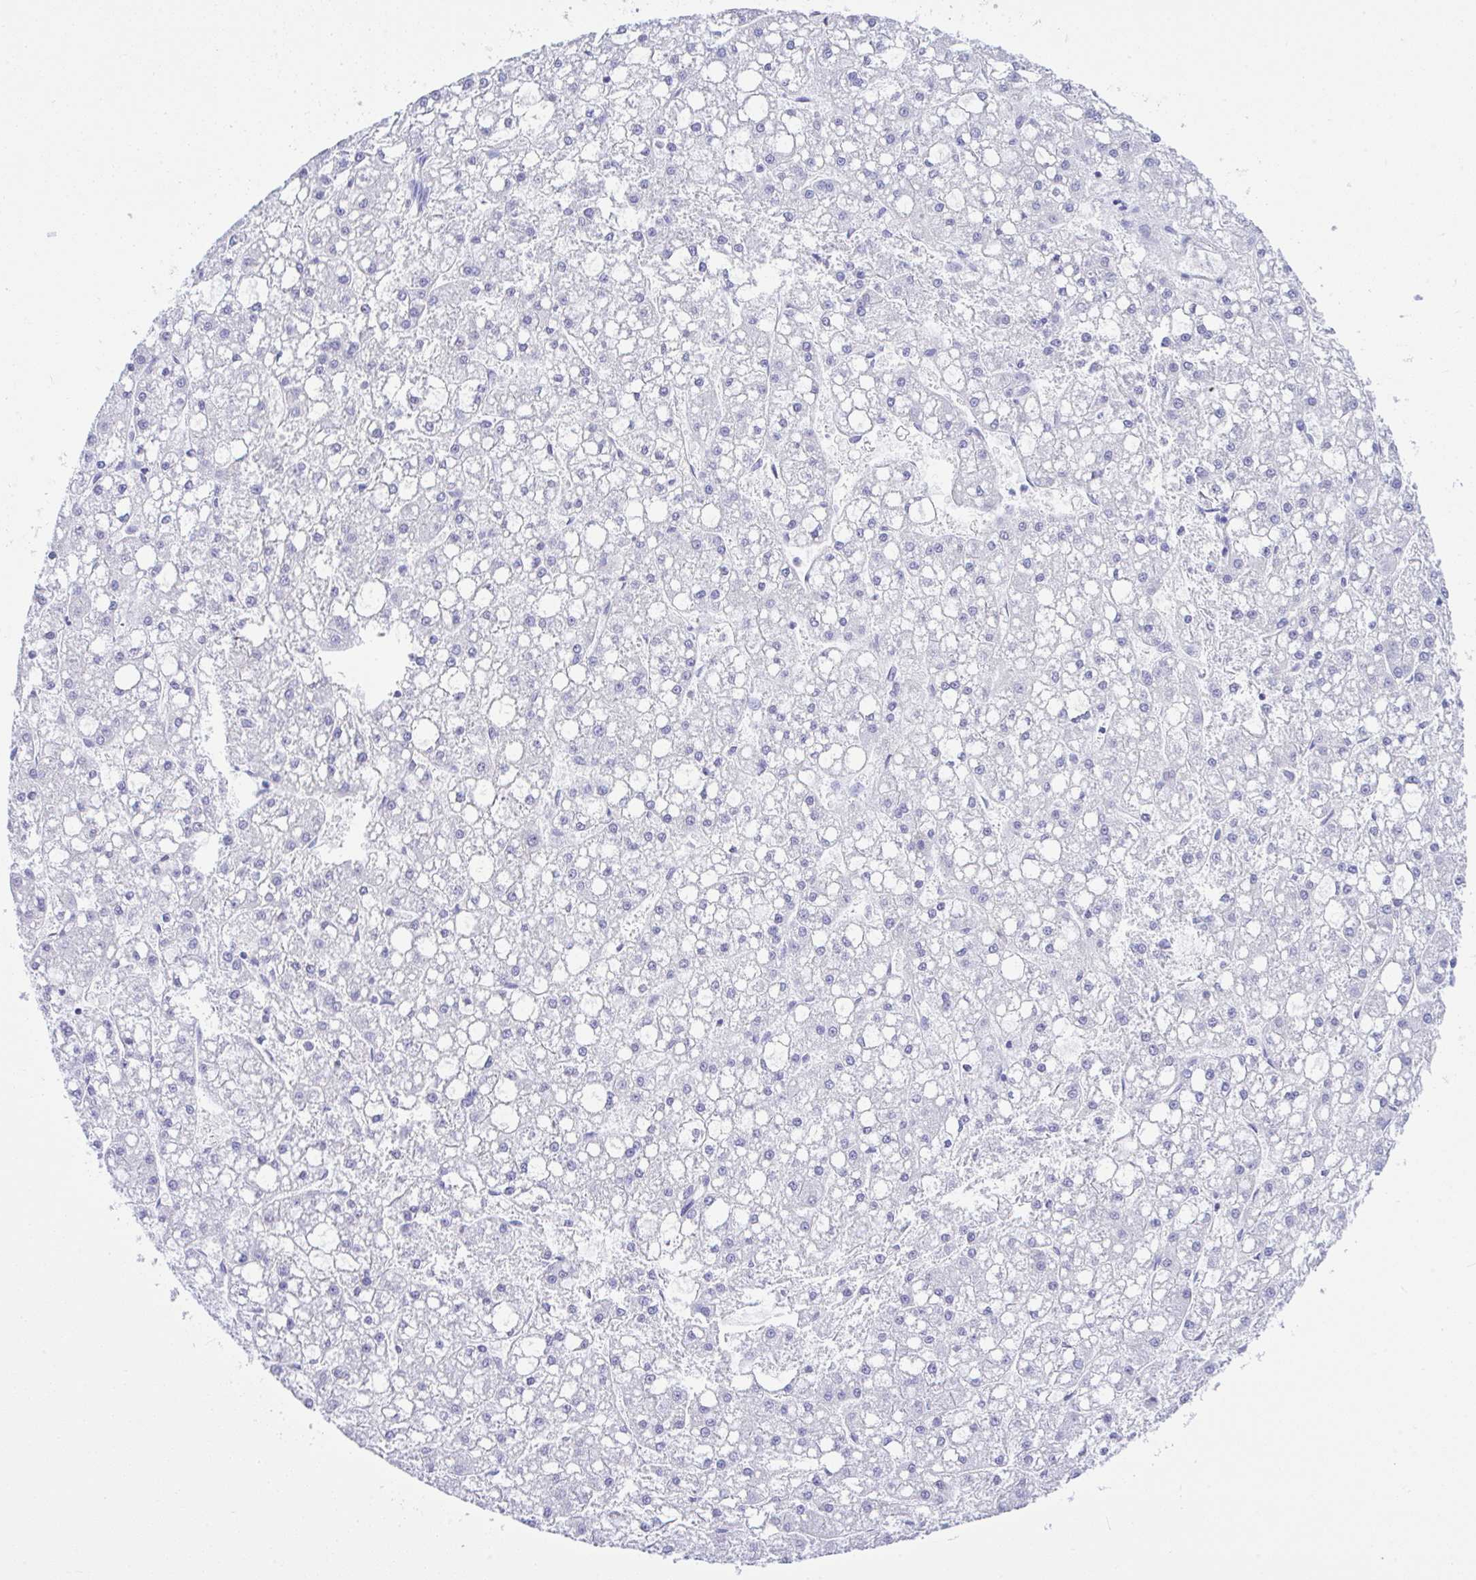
{"staining": {"intensity": "negative", "quantity": "none", "location": "none"}, "tissue": "liver cancer", "cell_type": "Tumor cells", "image_type": "cancer", "snomed": [{"axis": "morphology", "description": "Carcinoma, Hepatocellular, NOS"}, {"axis": "topography", "description": "Liver"}], "caption": "Histopathology image shows no significant protein staining in tumor cells of hepatocellular carcinoma (liver). The staining was performed using DAB (3,3'-diaminobenzidine) to visualize the protein expression in brown, while the nuclei were stained in blue with hematoxylin (Magnification: 20x).", "gene": "SEL1L2", "patient": {"sex": "male", "age": 67}}